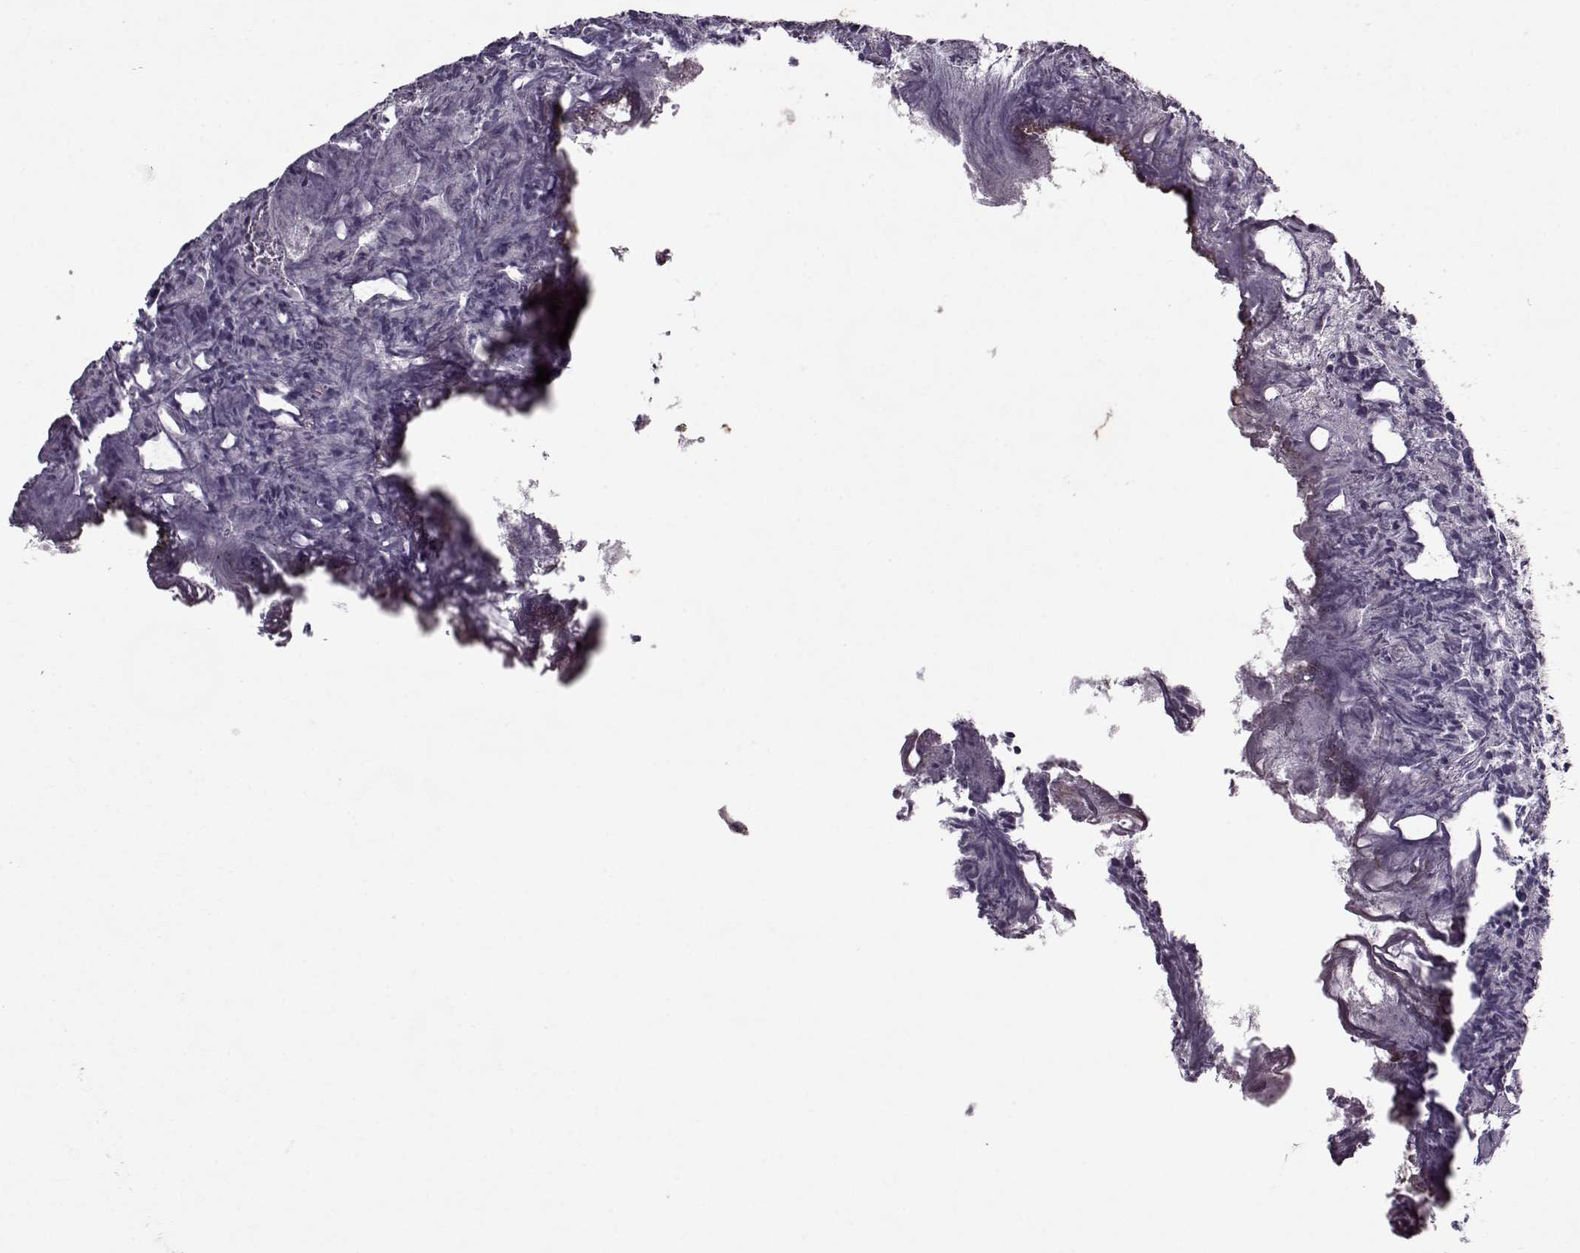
{"staining": {"intensity": "negative", "quantity": "none", "location": "none"}, "tissue": "prostate cancer", "cell_type": "Tumor cells", "image_type": "cancer", "snomed": [{"axis": "morphology", "description": "Adenocarcinoma, High grade"}, {"axis": "topography", "description": "Prostate"}], "caption": "This is a photomicrograph of IHC staining of prostate cancer (high-grade adenocarcinoma), which shows no expression in tumor cells. (DAB IHC visualized using brightfield microscopy, high magnification).", "gene": "KRT9", "patient": {"sex": "male", "age": 58}}